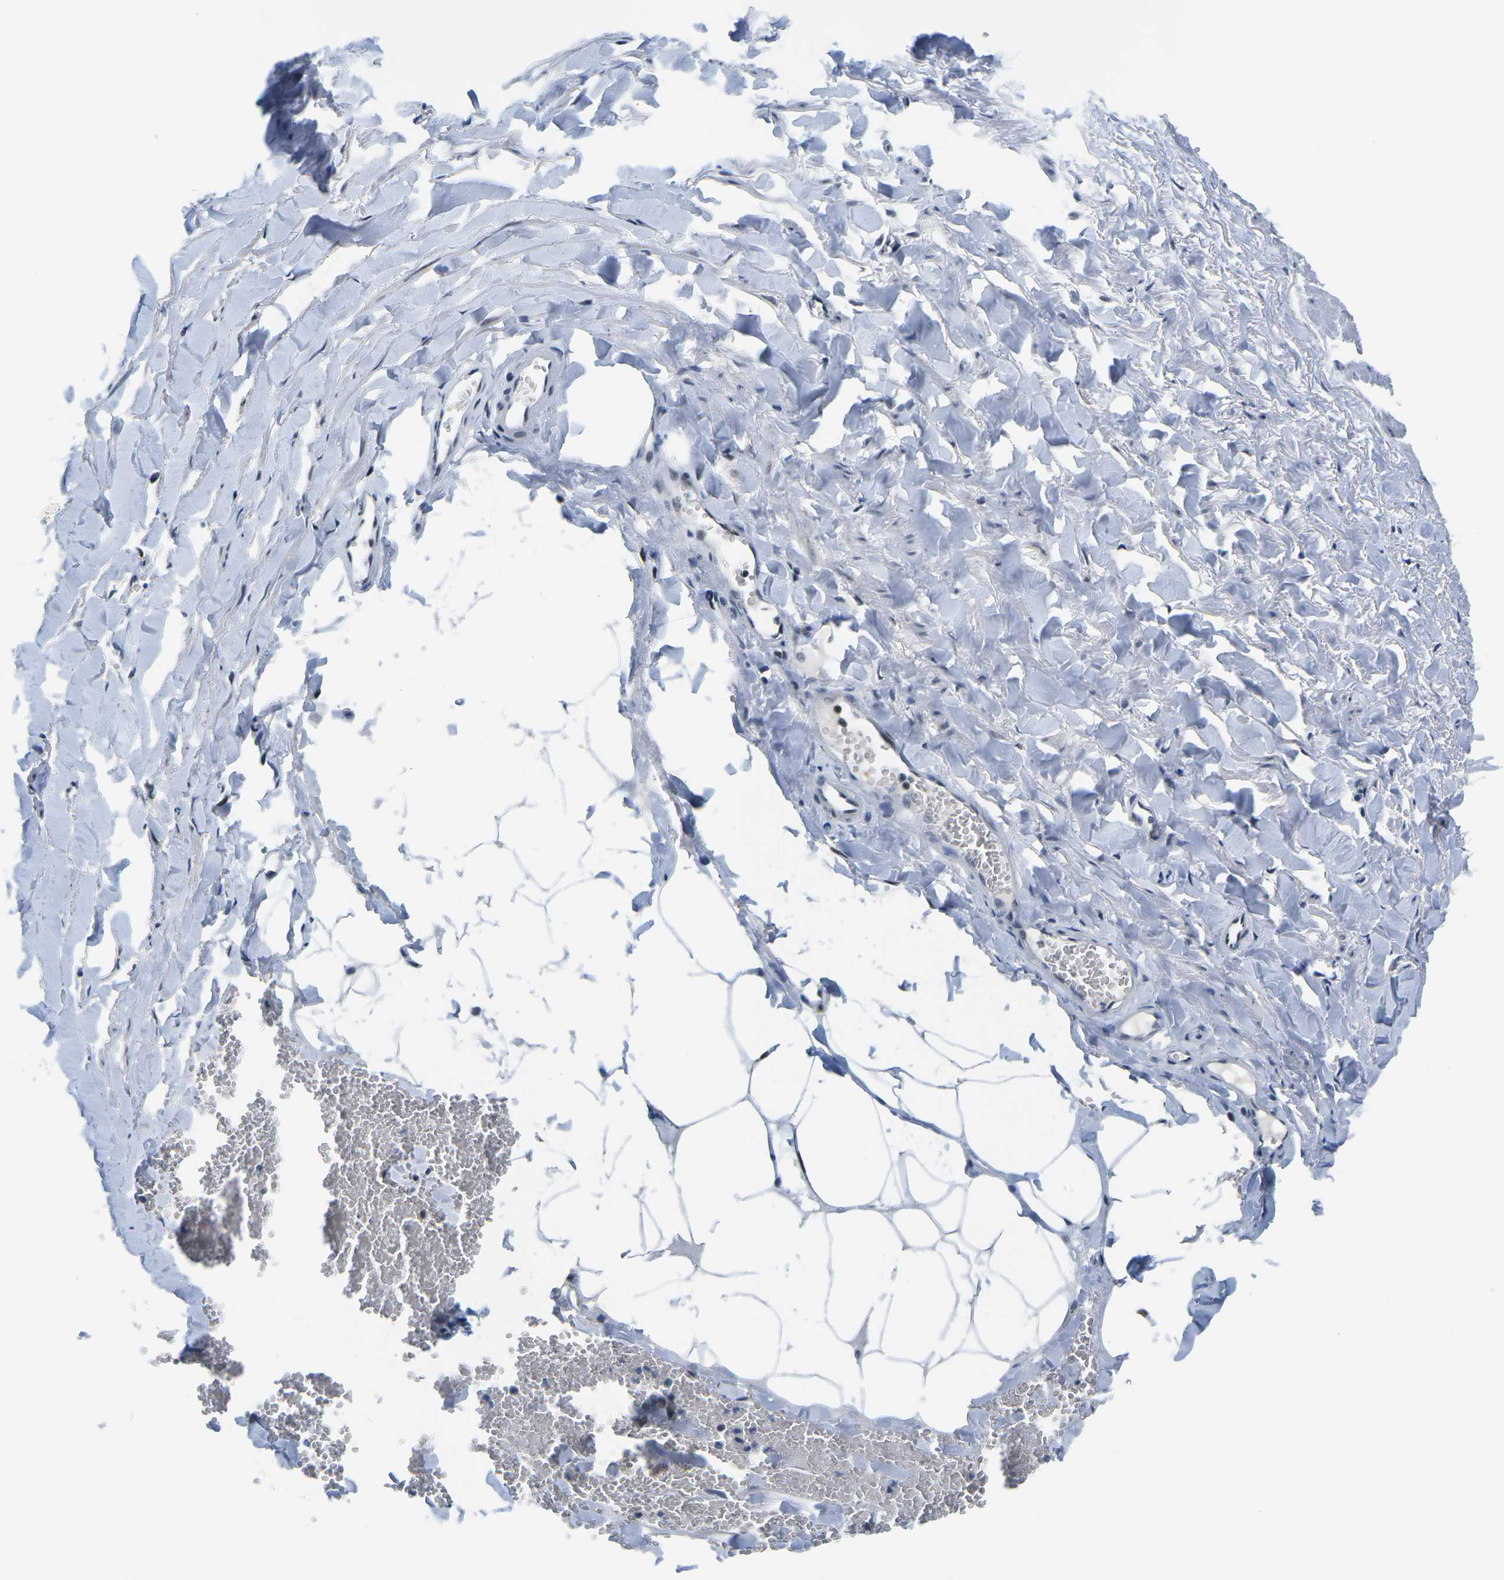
{"staining": {"intensity": "moderate", "quantity": ">75%", "location": "nuclear"}, "tissue": "adipose tissue", "cell_type": "Adipocytes", "image_type": "normal", "snomed": [{"axis": "morphology", "description": "Normal tissue, NOS"}, {"axis": "topography", "description": "Adipose tissue"}, {"axis": "topography", "description": "Peripheral nerve tissue"}], "caption": "Protein staining of normal adipose tissue exhibits moderate nuclear expression in approximately >75% of adipocytes.", "gene": "PRPF8", "patient": {"sex": "male", "age": 52}}